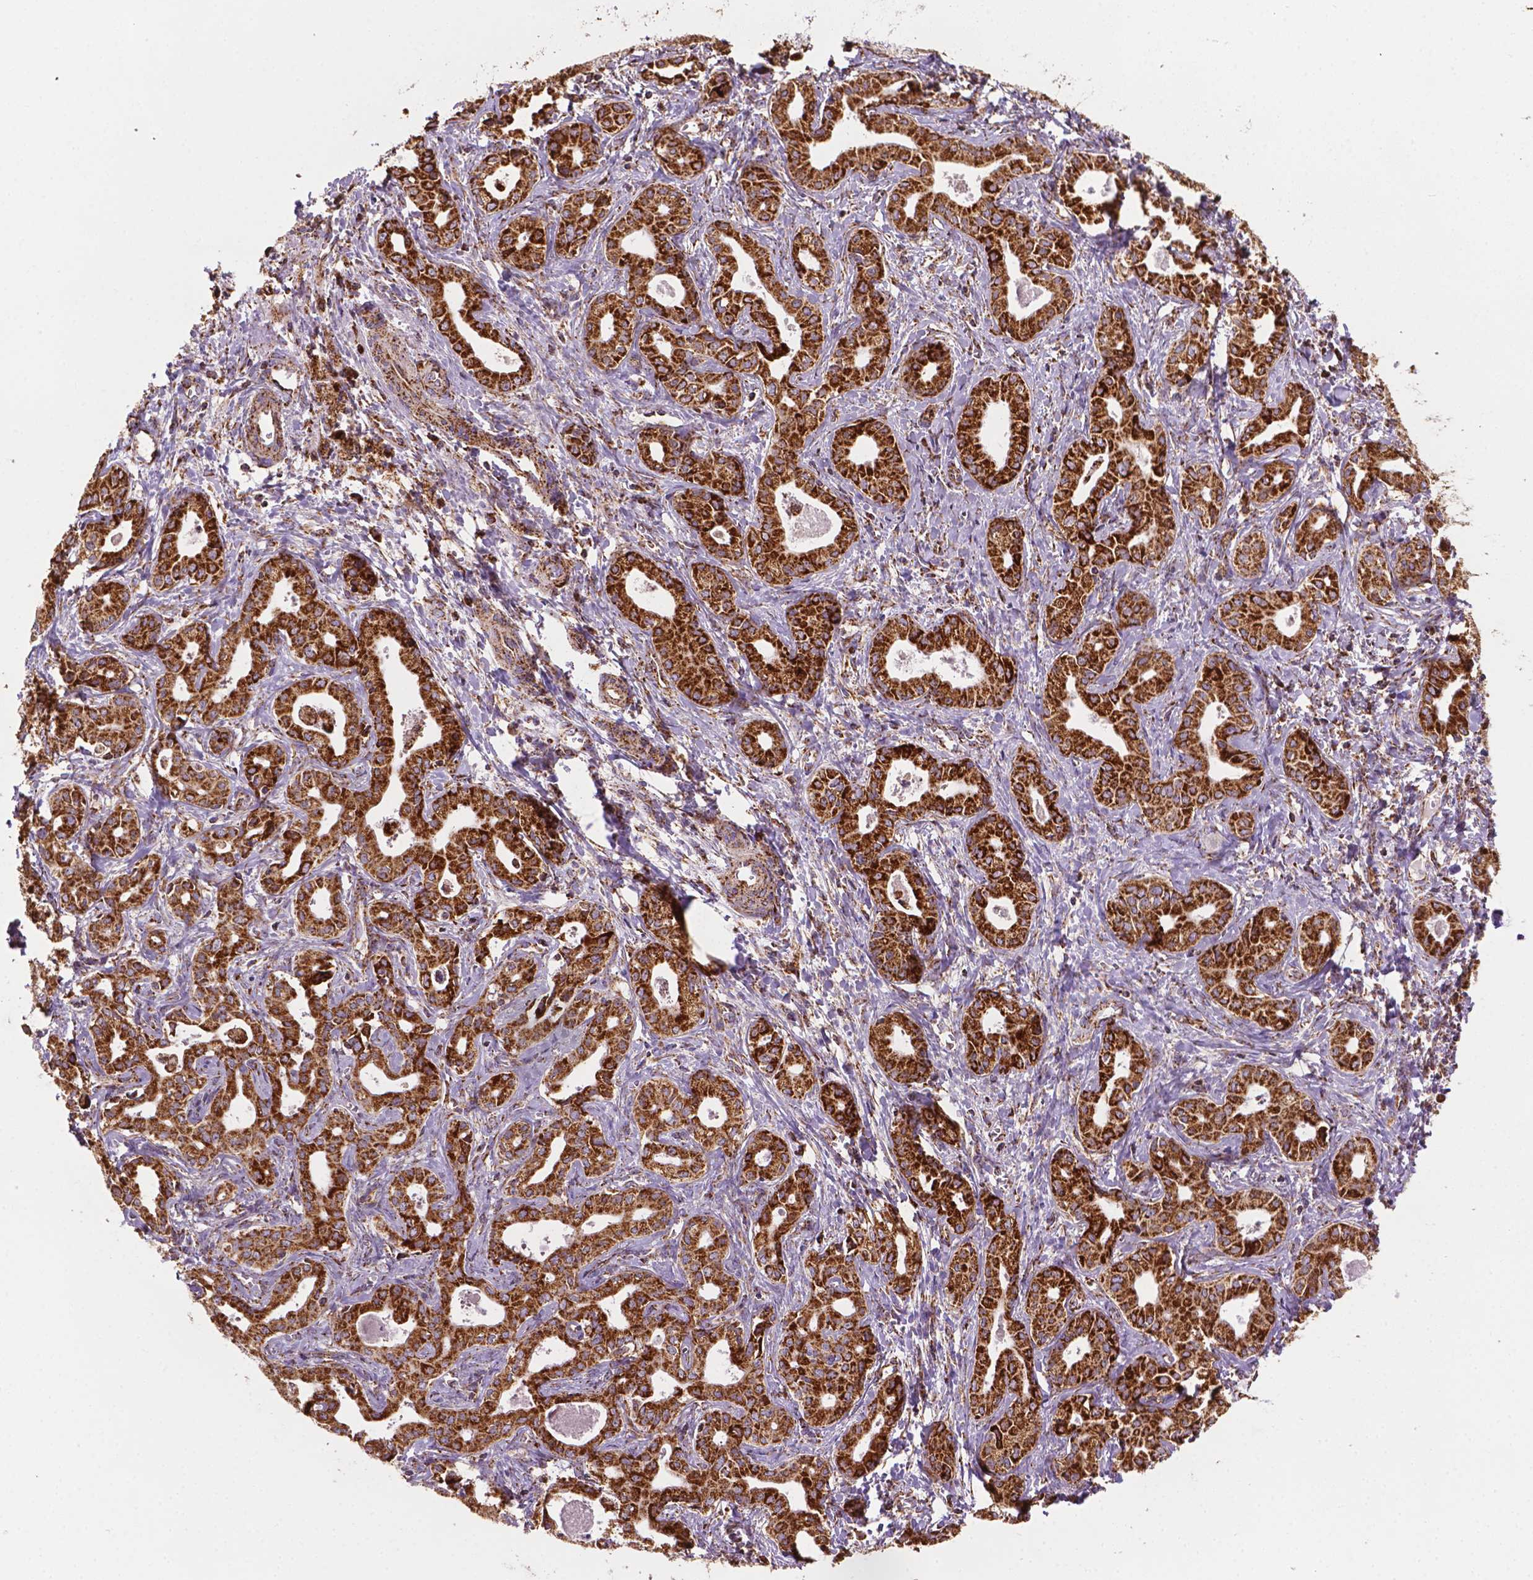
{"staining": {"intensity": "strong", "quantity": ">75%", "location": "cytoplasmic/membranous"}, "tissue": "liver cancer", "cell_type": "Tumor cells", "image_type": "cancer", "snomed": [{"axis": "morphology", "description": "Cholangiocarcinoma"}, {"axis": "topography", "description": "Liver"}], "caption": "The histopathology image shows immunohistochemical staining of cholangiocarcinoma (liver). There is strong cytoplasmic/membranous expression is appreciated in about >75% of tumor cells. The protein is shown in brown color, while the nuclei are stained blue.", "gene": "ILVBL", "patient": {"sex": "female", "age": 65}}